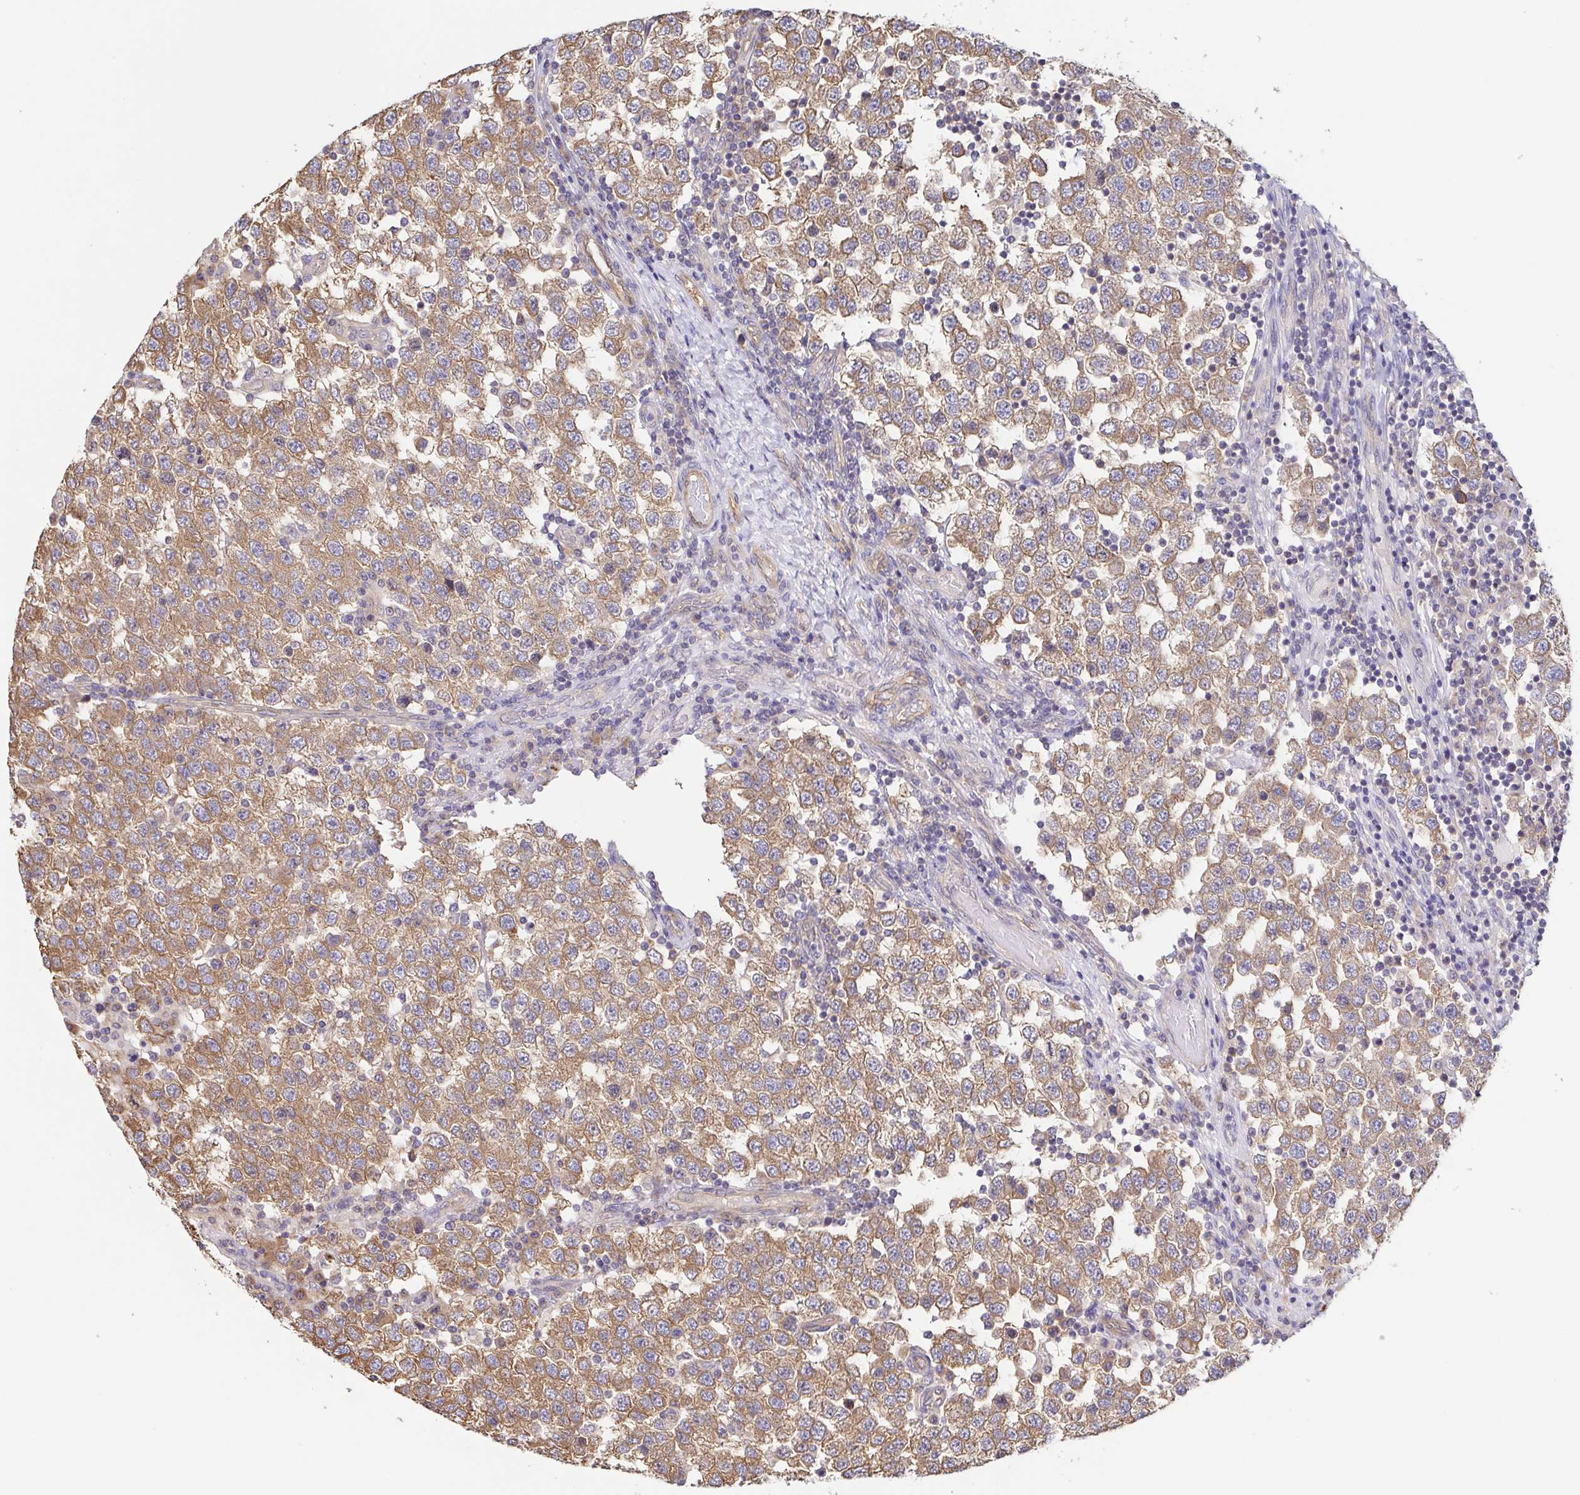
{"staining": {"intensity": "moderate", "quantity": ">75%", "location": "cytoplasmic/membranous"}, "tissue": "testis cancer", "cell_type": "Tumor cells", "image_type": "cancer", "snomed": [{"axis": "morphology", "description": "Seminoma, NOS"}, {"axis": "topography", "description": "Testis"}], "caption": "Immunohistochemistry staining of testis cancer (seminoma), which displays medium levels of moderate cytoplasmic/membranous staining in about >75% of tumor cells indicating moderate cytoplasmic/membranous protein expression. The staining was performed using DAB (3,3'-diaminobenzidine) (brown) for protein detection and nuclei were counterstained in hematoxylin (blue).", "gene": "EIF3D", "patient": {"sex": "male", "age": 34}}